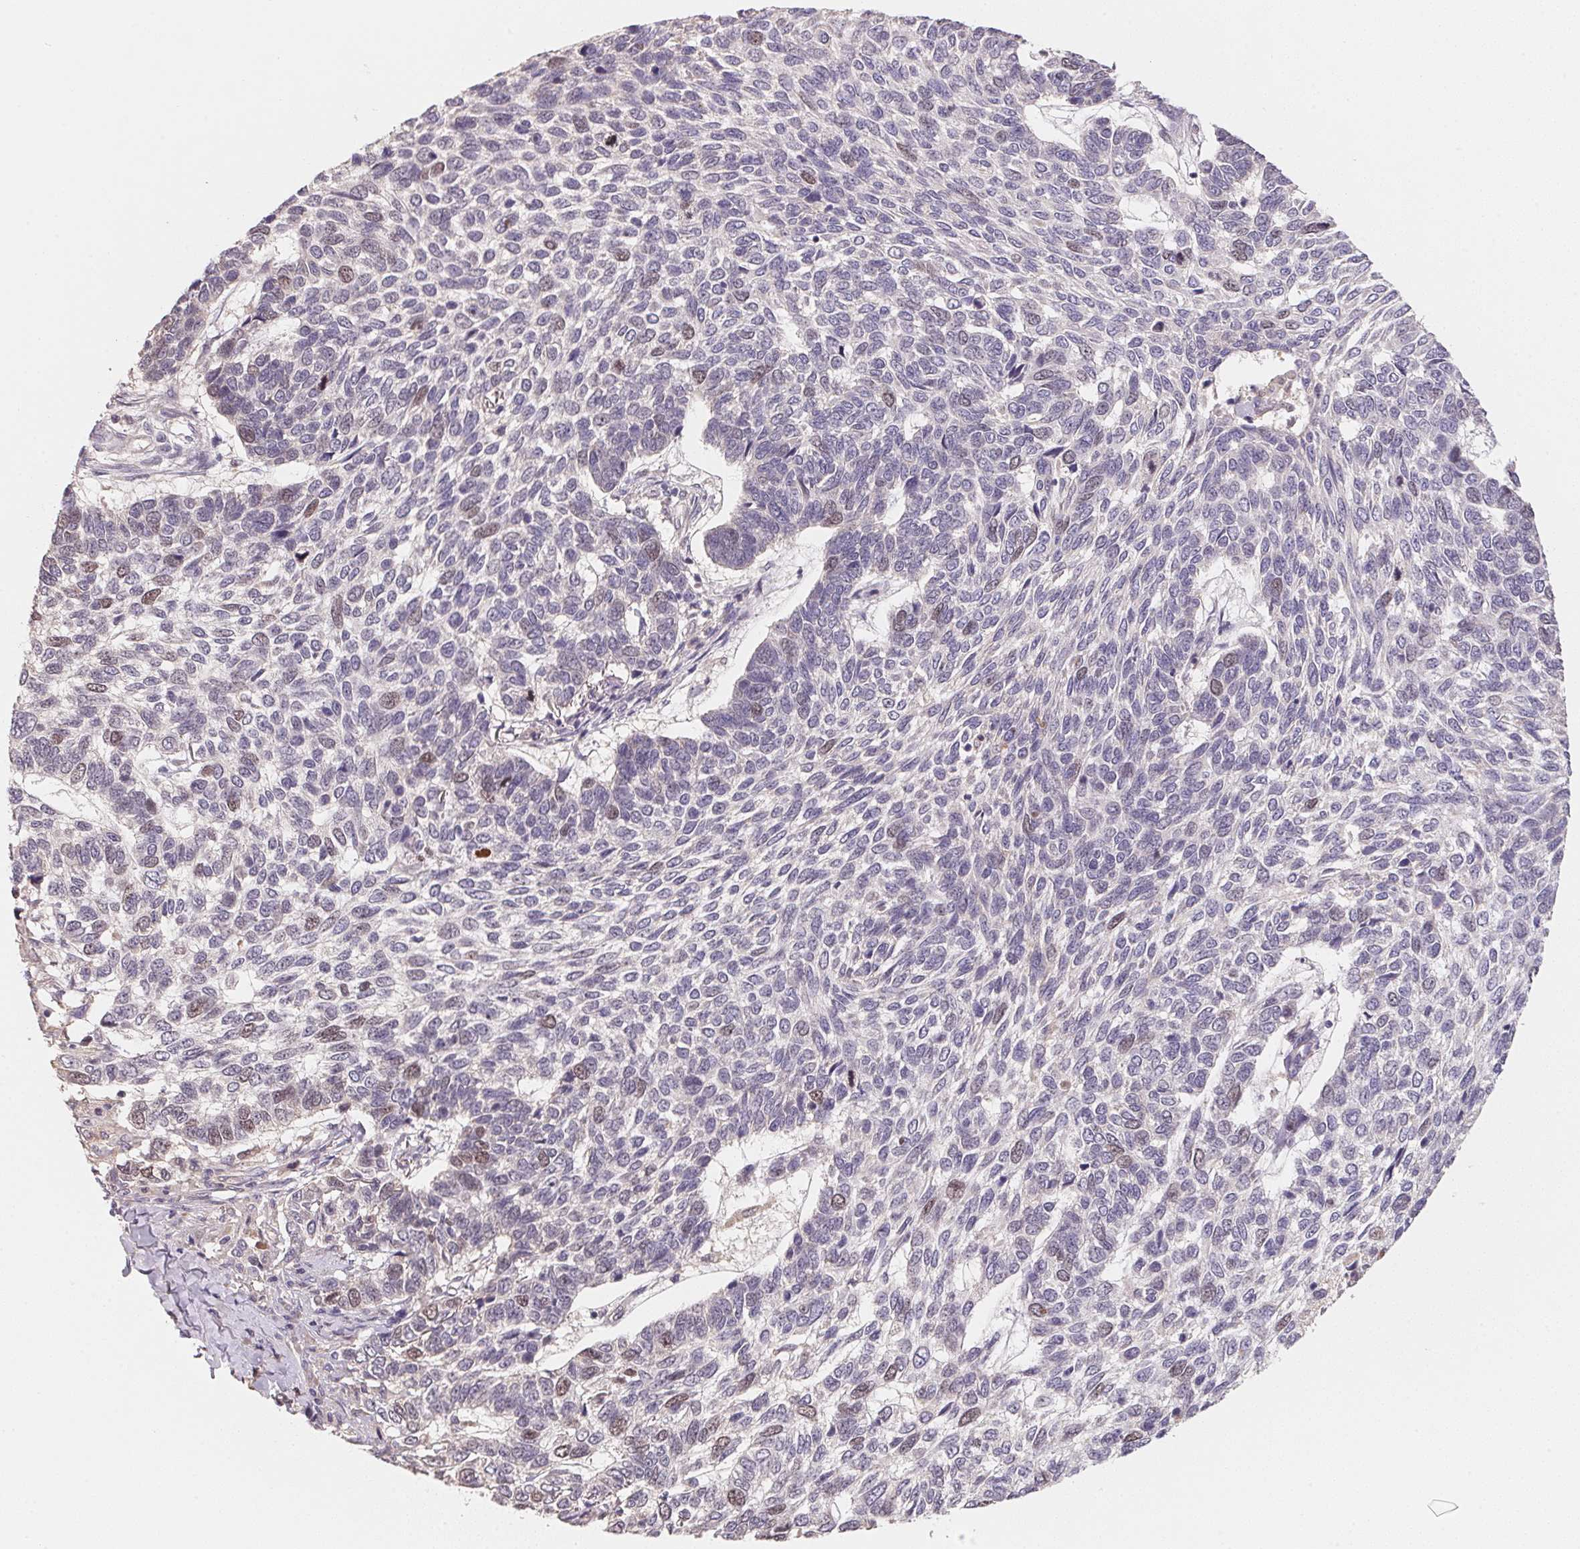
{"staining": {"intensity": "negative", "quantity": "none", "location": "none"}, "tissue": "skin cancer", "cell_type": "Tumor cells", "image_type": "cancer", "snomed": [{"axis": "morphology", "description": "Basal cell carcinoma"}, {"axis": "topography", "description": "Skin"}], "caption": "Immunohistochemistry (IHC) photomicrograph of neoplastic tissue: basal cell carcinoma (skin) stained with DAB displays no significant protein positivity in tumor cells.", "gene": "KIFC1", "patient": {"sex": "female", "age": 65}}